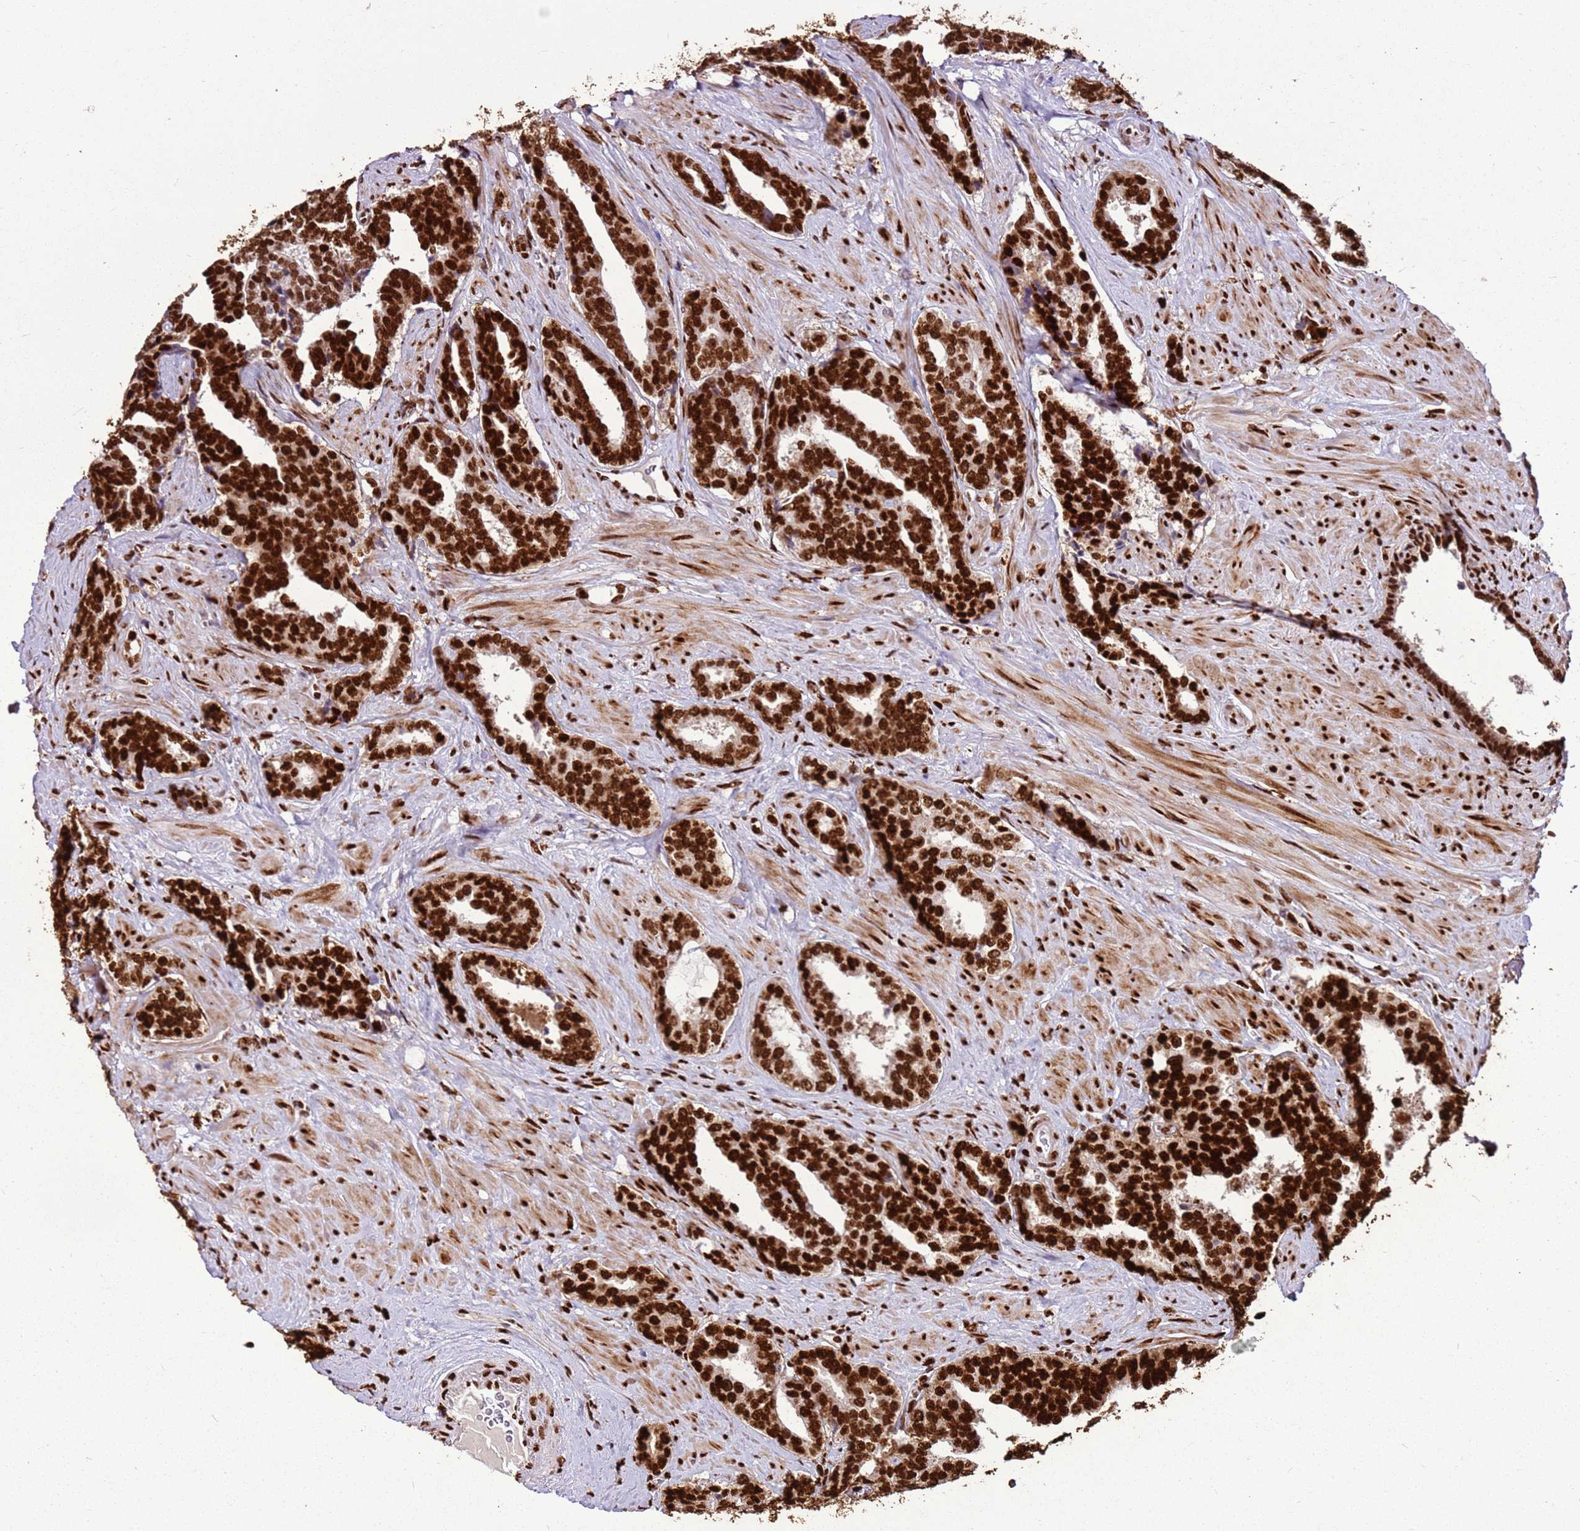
{"staining": {"intensity": "strong", "quantity": ">75%", "location": "nuclear"}, "tissue": "prostate cancer", "cell_type": "Tumor cells", "image_type": "cancer", "snomed": [{"axis": "morphology", "description": "Adenocarcinoma, High grade"}, {"axis": "topography", "description": "Prostate"}], "caption": "Human high-grade adenocarcinoma (prostate) stained for a protein (brown) shows strong nuclear positive staining in approximately >75% of tumor cells.", "gene": "HNRNPAB", "patient": {"sex": "male", "age": 67}}